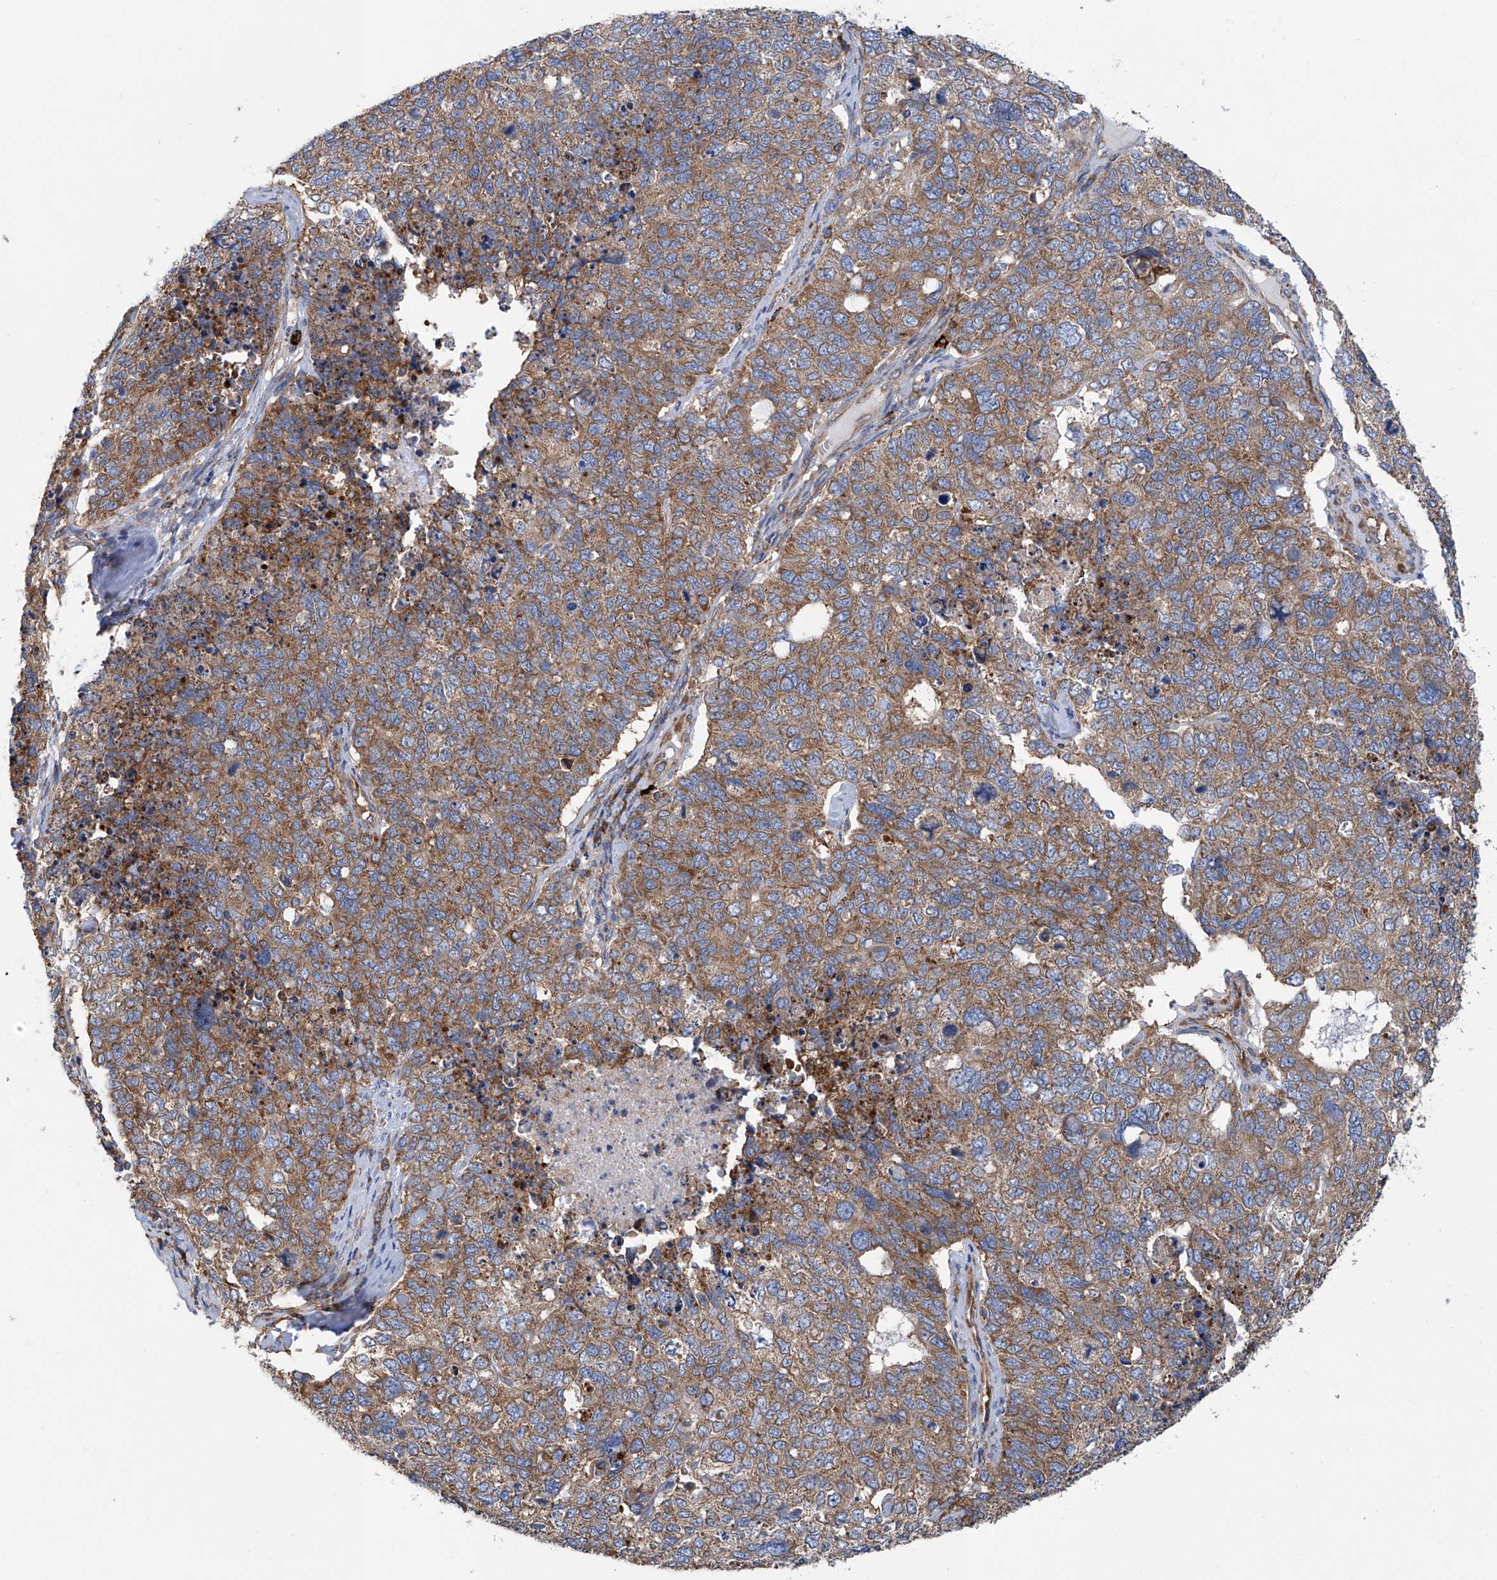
{"staining": {"intensity": "moderate", "quantity": ">75%", "location": "cytoplasmic/membranous"}, "tissue": "cervical cancer", "cell_type": "Tumor cells", "image_type": "cancer", "snomed": [{"axis": "morphology", "description": "Squamous cell carcinoma, NOS"}, {"axis": "topography", "description": "Cervix"}], "caption": "Immunohistochemistry histopathology image of human cervical squamous cell carcinoma stained for a protein (brown), which shows medium levels of moderate cytoplasmic/membranous positivity in approximately >75% of tumor cells.", "gene": "SENP2", "patient": {"sex": "female", "age": 63}}